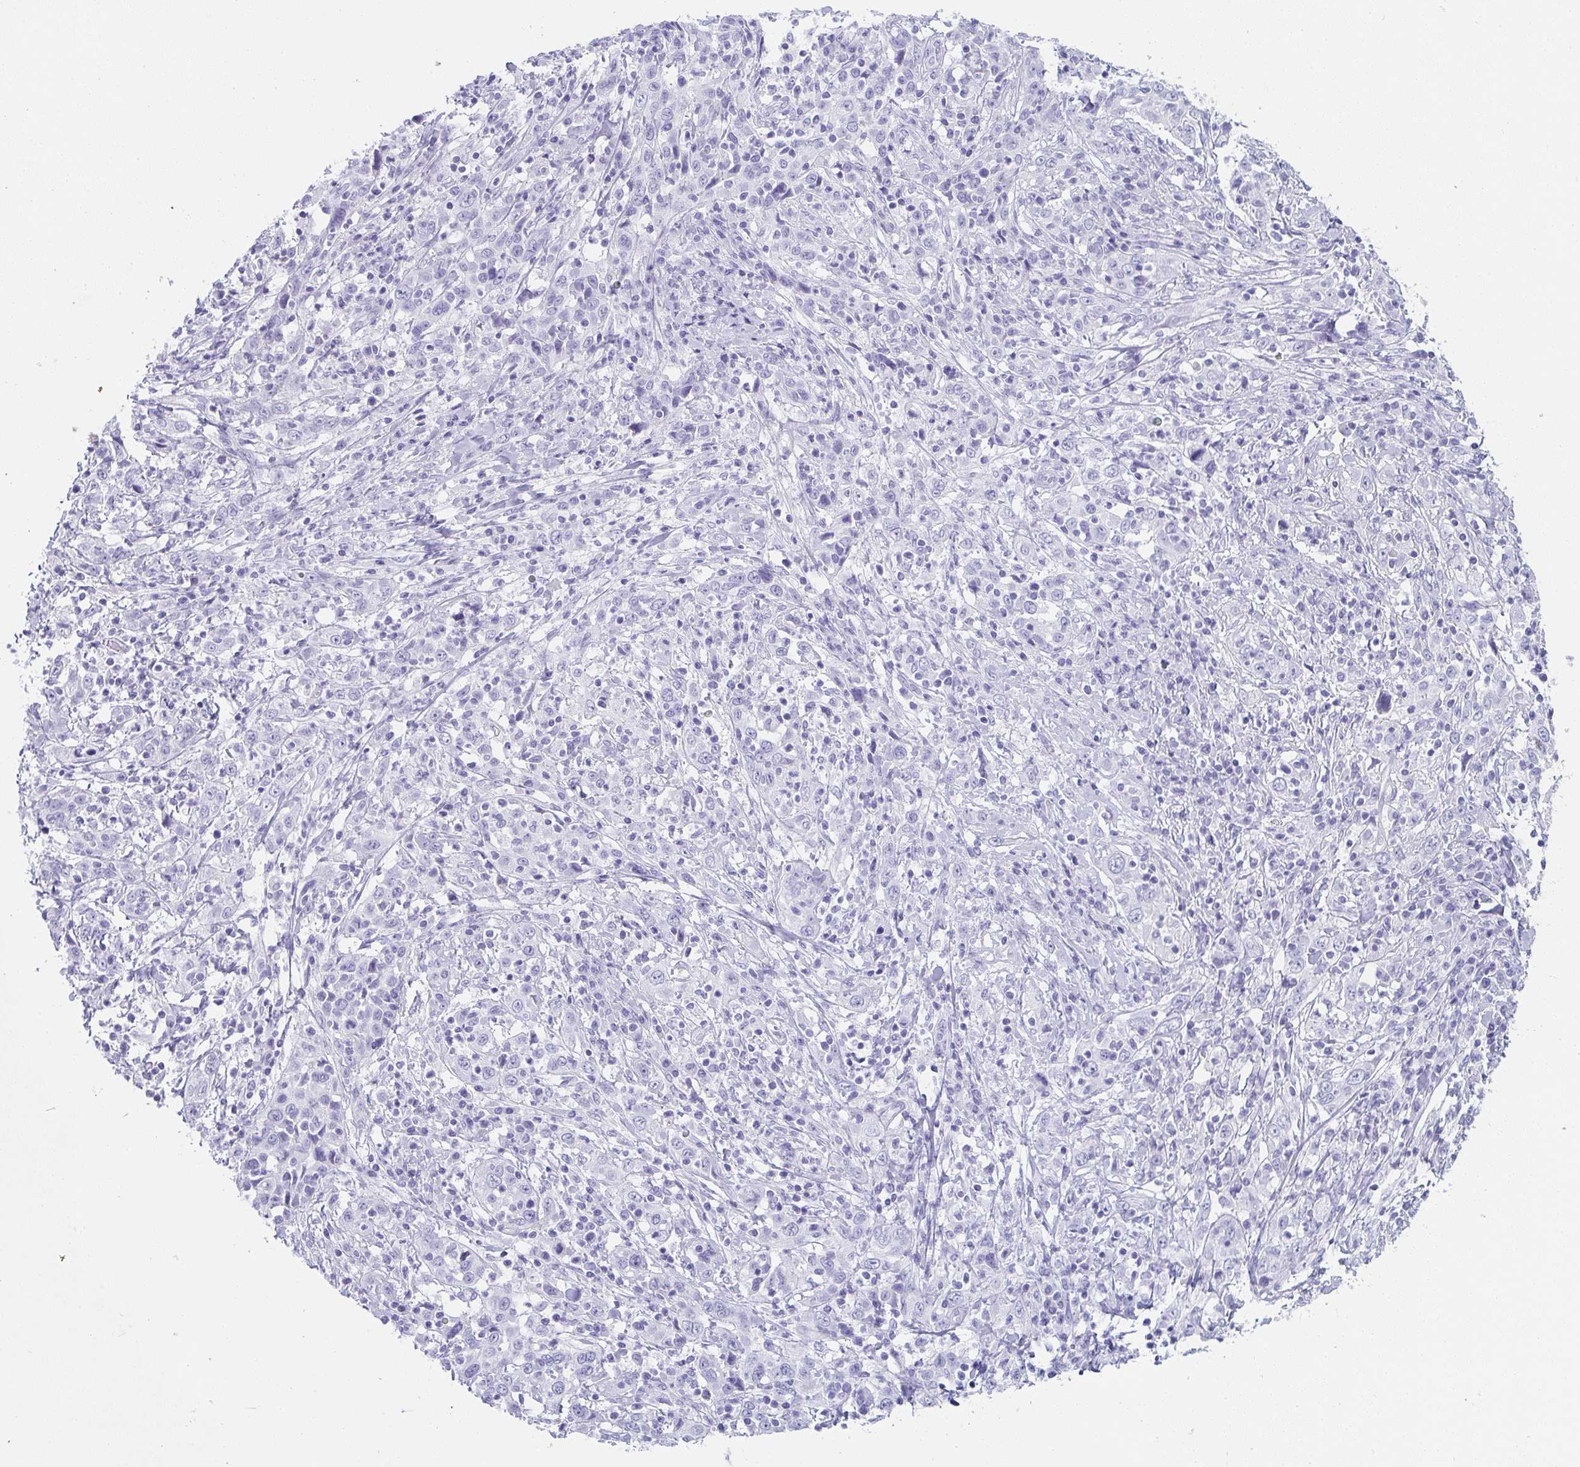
{"staining": {"intensity": "negative", "quantity": "none", "location": "none"}, "tissue": "cervical cancer", "cell_type": "Tumor cells", "image_type": "cancer", "snomed": [{"axis": "morphology", "description": "Squamous cell carcinoma, NOS"}, {"axis": "topography", "description": "Cervix"}], "caption": "Micrograph shows no significant protein expression in tumor cells of squamous cell carcinoma (cervical).", "gene": "PRND", "patient": {"sex": "female", "age": 46}}